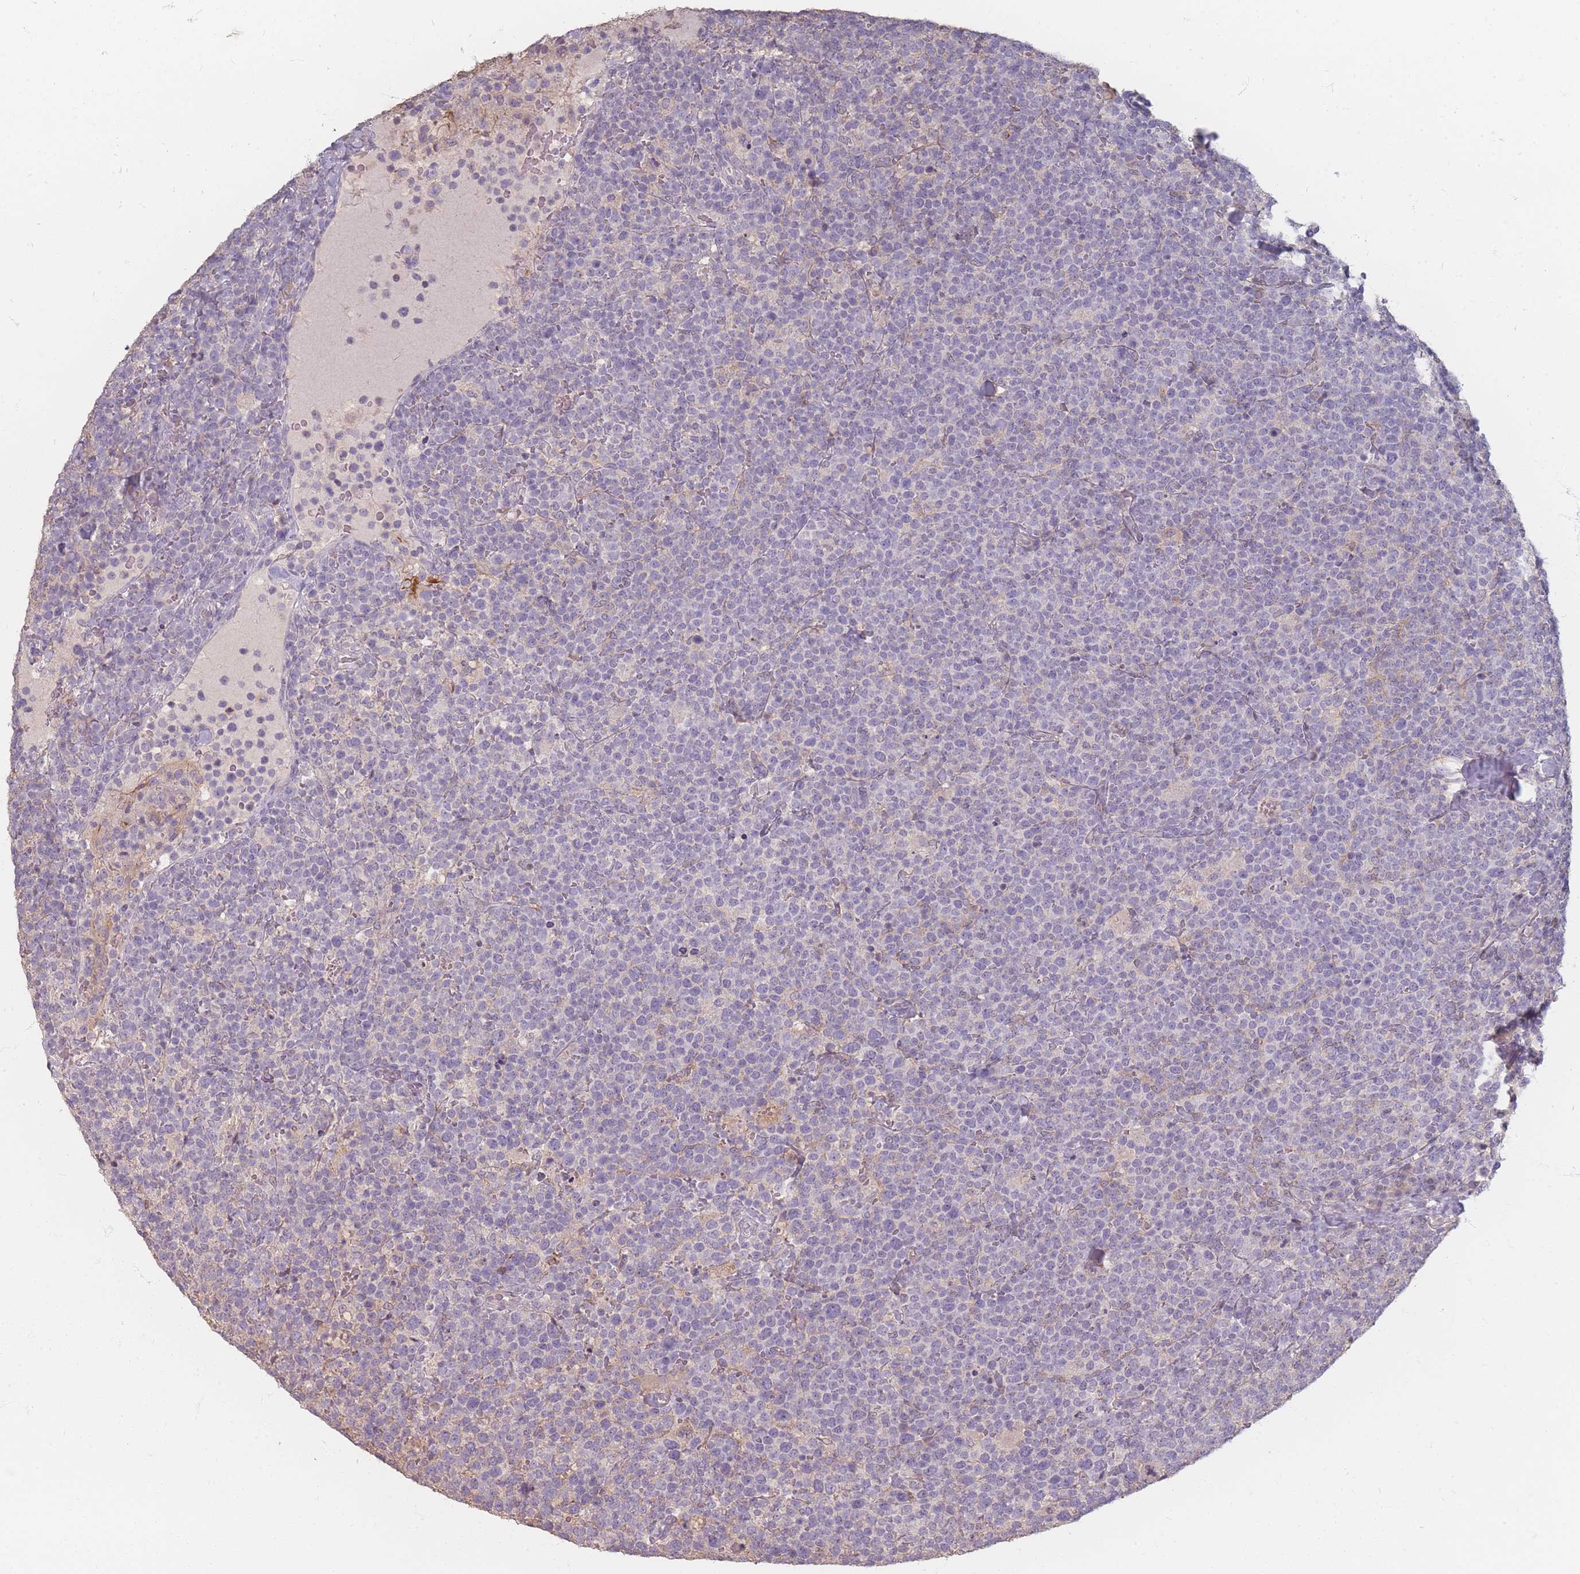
{"staining": {"intensity": "negative", "quantity": "none", "location": "none"}, "tissue": "lymphoma", "cell_type": "Tumor cells", "image_type": "cancer", "snomed": [{"axis": "morphology", "description": "Malignant lymphoma, non-Hodgkin's type, High grade"}, {"axis": "topography", "description": "Lymph node"}], "caption": "The photomicrograph exhibits no significant expression in tumor cells of malignant lymphoma, non-Hodgkin's type (high-grade).", "gene": "RFTN1", "patient": {"sex": "male", "age": 61}}